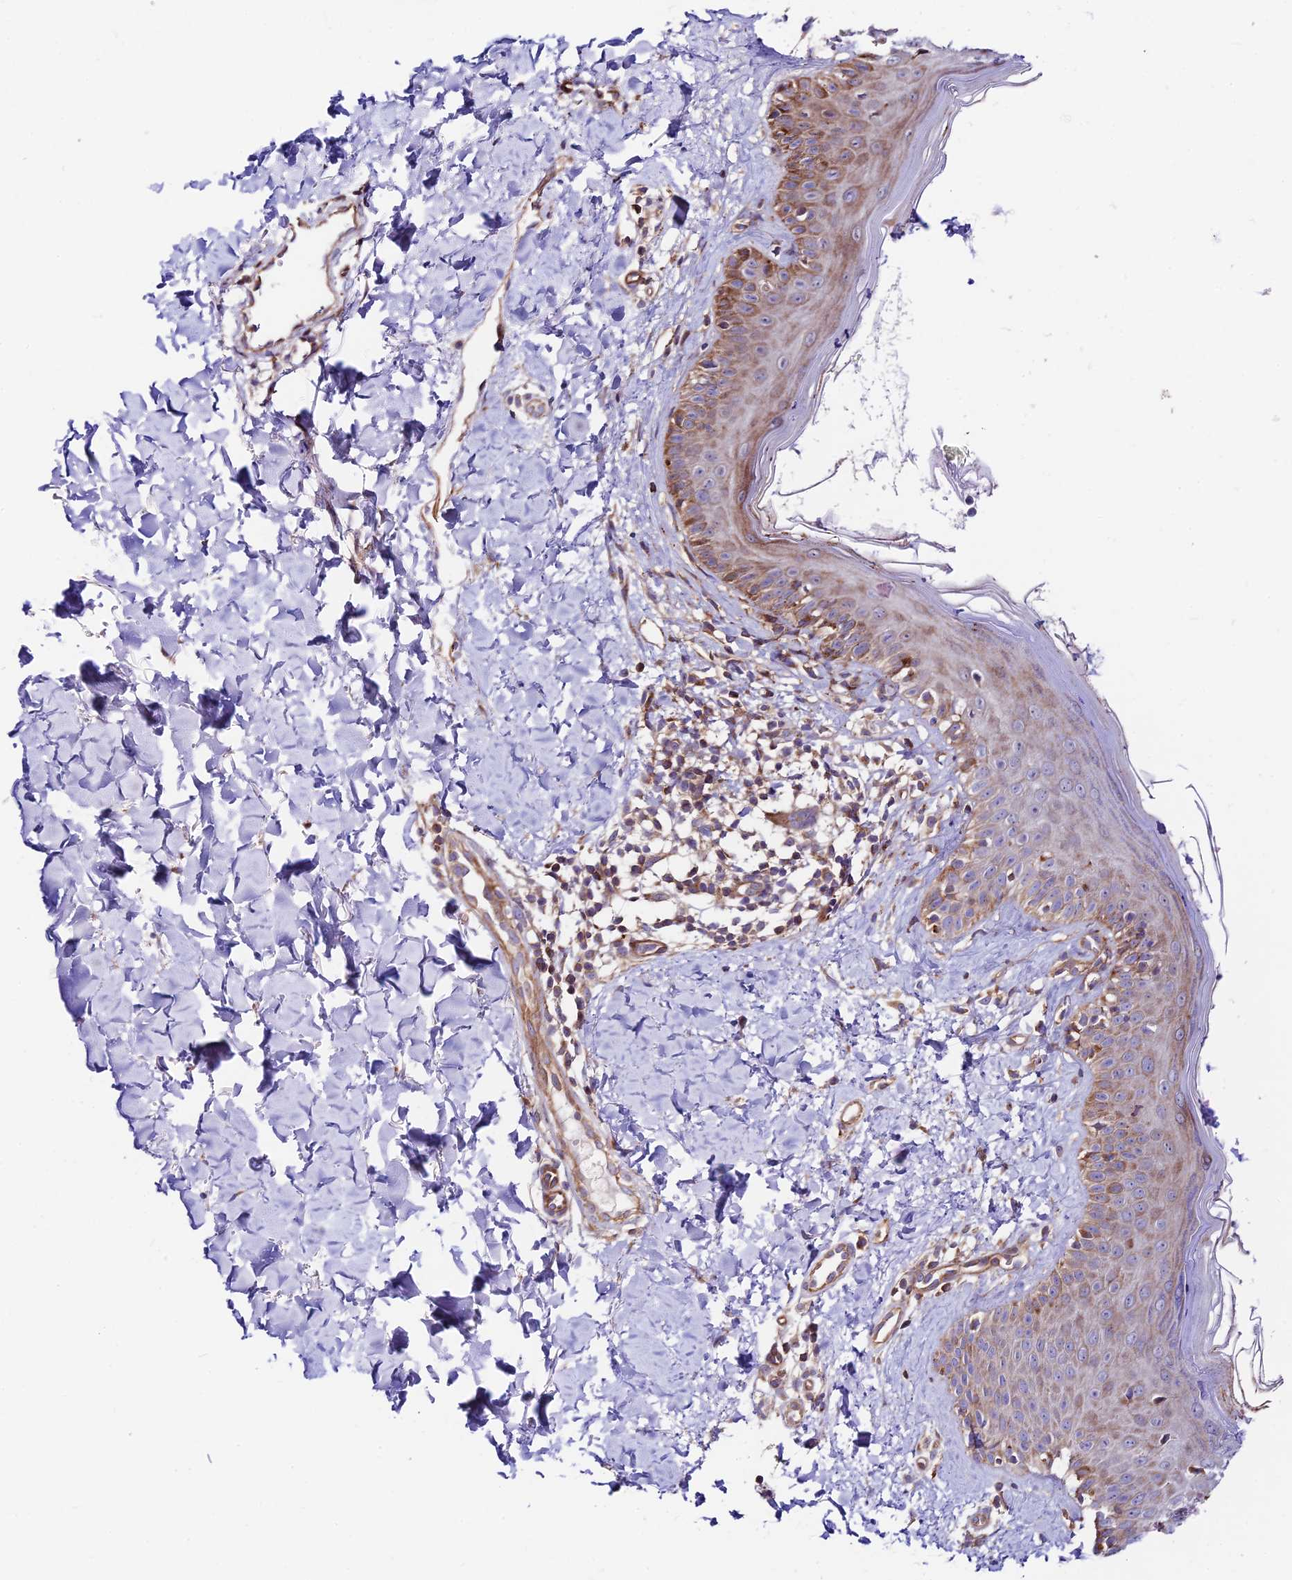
{"staining": {"intensity": "moderate", "quantity": "25%-75%", "location": "cytoplasmic/membranous"}, "tissue": "skin", "cell_type": "Fibroblasts", "image_type": "normal", "snomed": [{"axis": "morphology", "description": "Normal tissue, NOS"}, {"axis": "topography", "description": "Skin"}], "caption": "Moderate cytoplasmic/membranous protein expression is seen in about 25%-75% of fibroblasts in skin. Immunohistochemistry (ihc) stains the protein in brown and the nuclei are stained blue.", "gene": "VPS13C", "patient": {"sex": "male", "age": 52}}